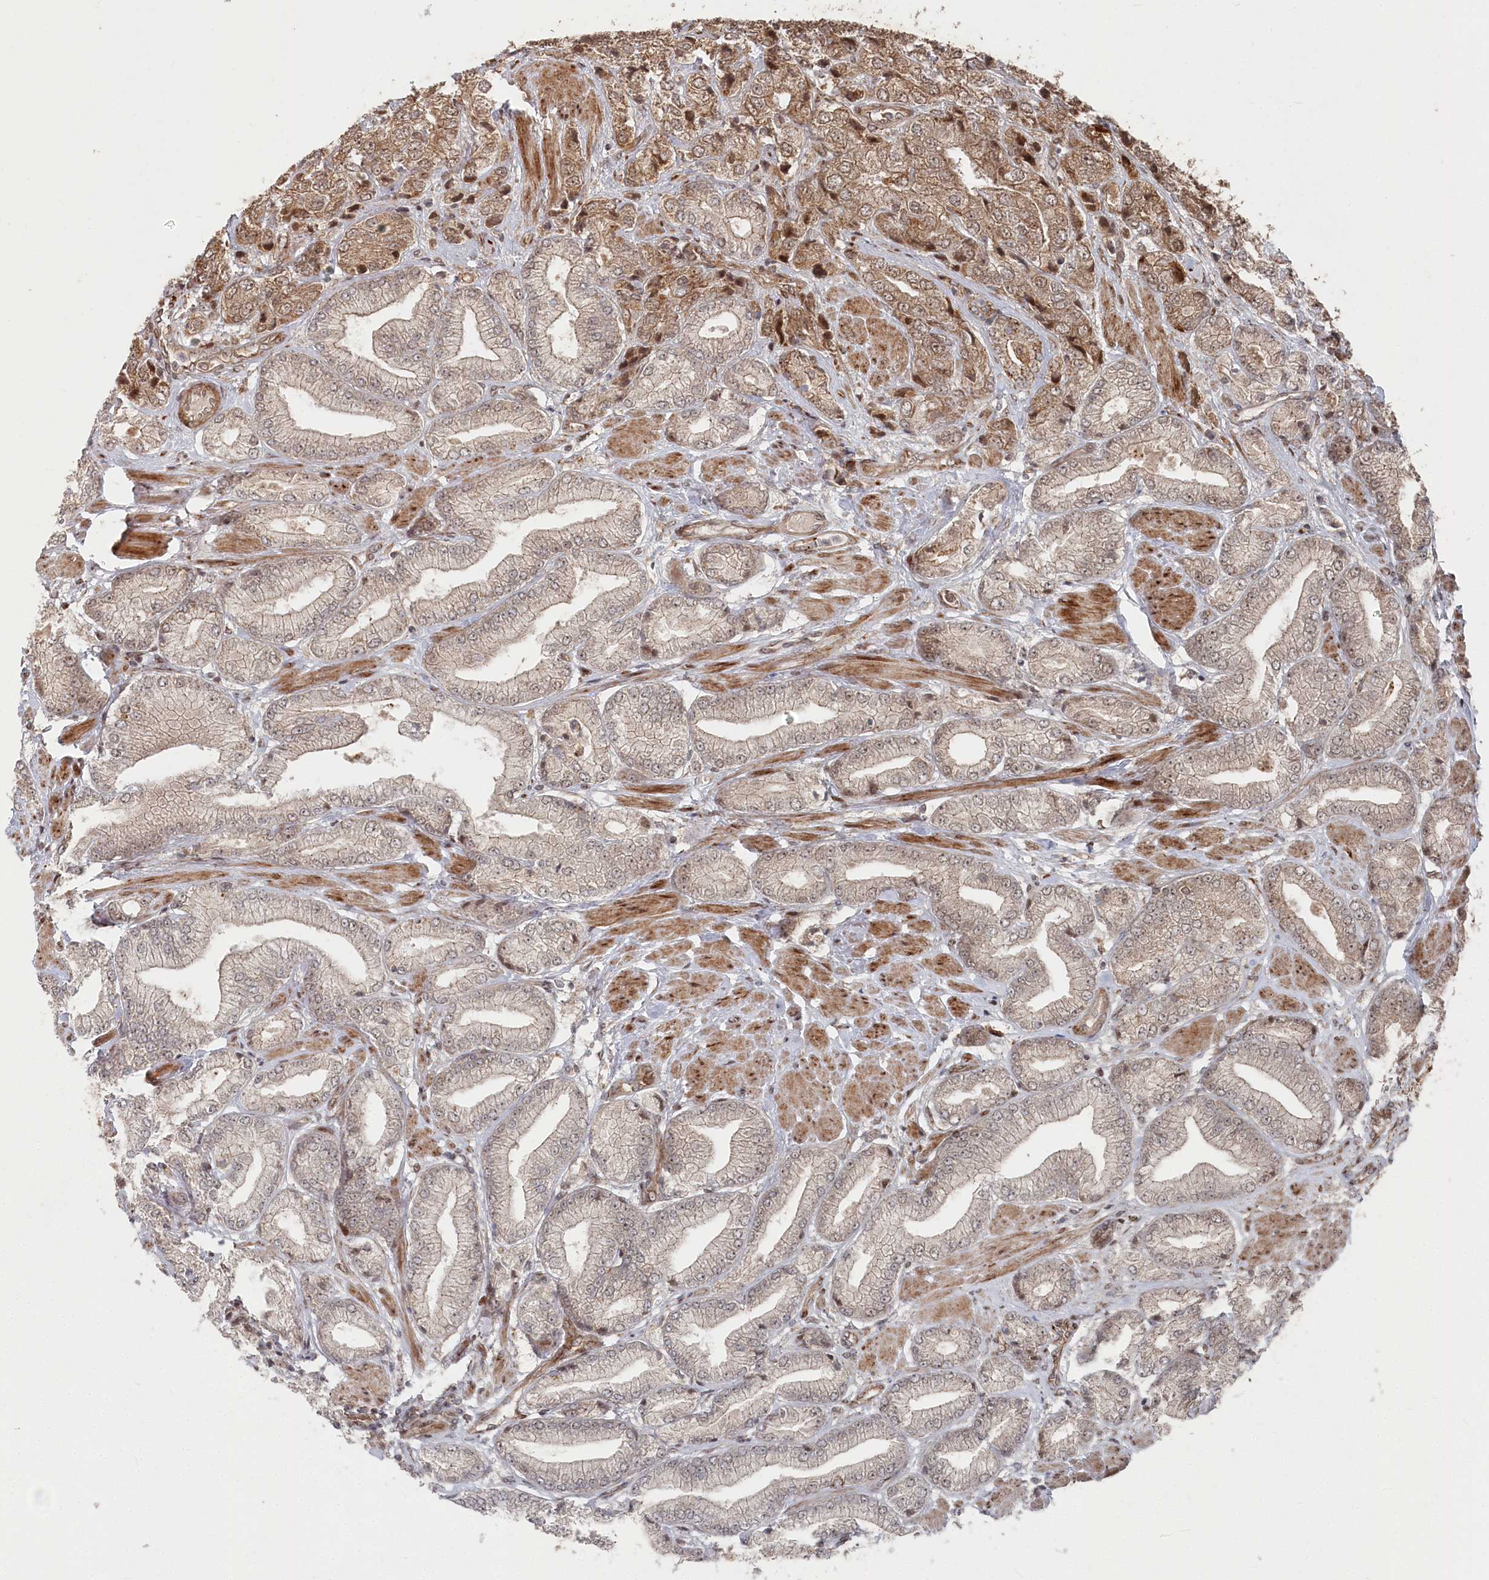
{"staining": {"intensity": "weak", "quantity": ">75%", "location": "cytoplasmic/membranous,nuclear"}, "tissue": "prostate cancer", "cell_type": "Tumor cells", "image_type": "cancer", "snomed": [{"axis": "morphology", "description": "Adenocarcinoma, High grade"}, {"axis": "topography", "description": "Prostate"}], "caption": "An immunohistochemistry image of neoplastic tissue is shown. Protein staining in brown shows weak cytoplasmic/membranous and nuclear positivity in prostate high-grade adenocarcinoma within tumor cells. (DAB = brown stain, brightfield microscopy at high magnification).", "gene": "POLR3A", "patient": {"sex": "male", "age": 50}}